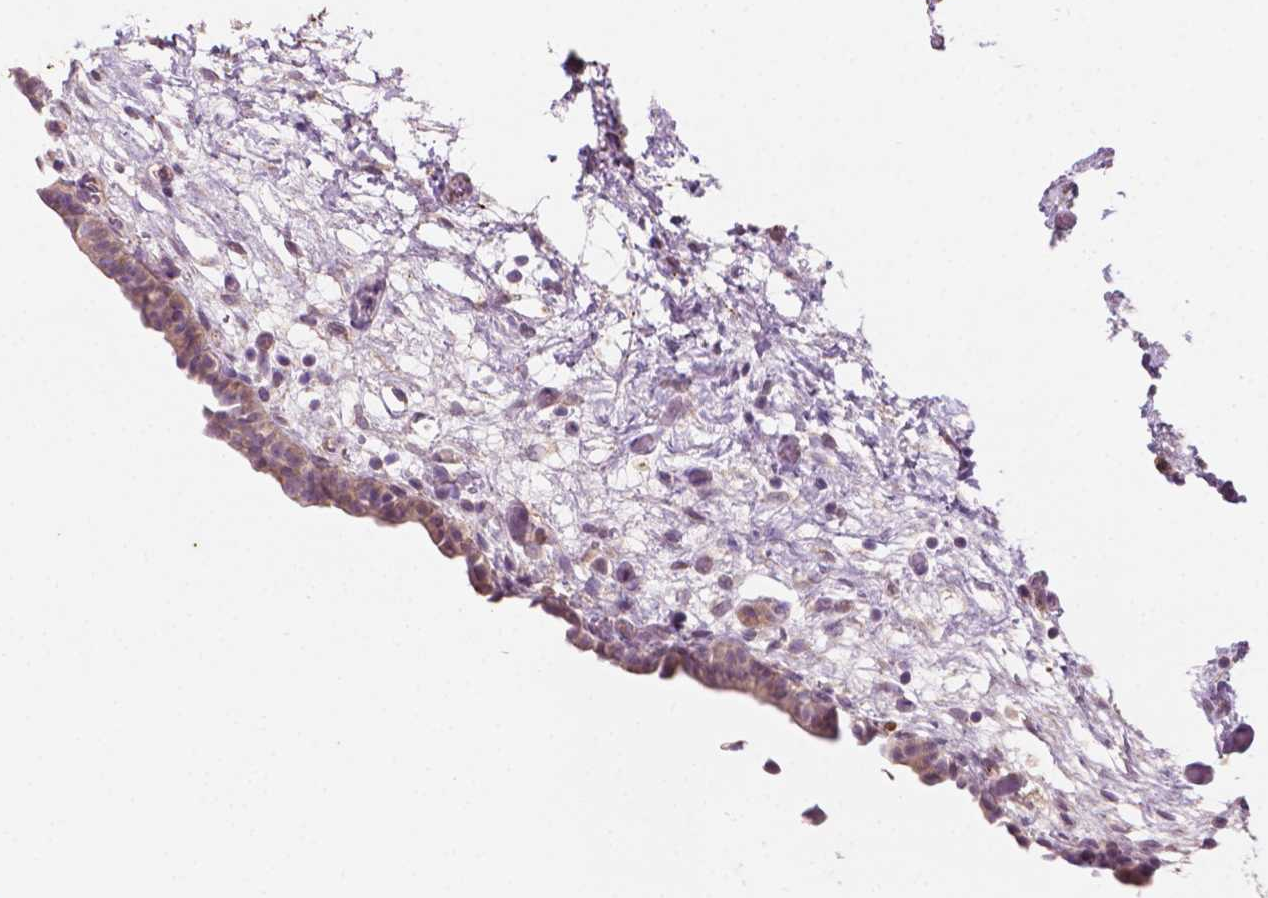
{"staining": {"intensity": "weak", "quantity": "<25%", "location": "cytoplasmic/membranous"}, "tissue": "urinary bladder", "cell_type": "Urothelial cells", "image_type": "normal", "snomed": [{"axis": "morphology", "description": "Normal tissue, NOS"}, {"axis": "topography", "description": "Urinary bladder"}], "caption": "Urothelial cells are negative for brown protein staining in normal urinary bladder. (Brightfield microscopy of DAB immunohistochemistry at high magnification).", "gene": "LRP1B", "patient": {"sex": "male", "age": 69}}